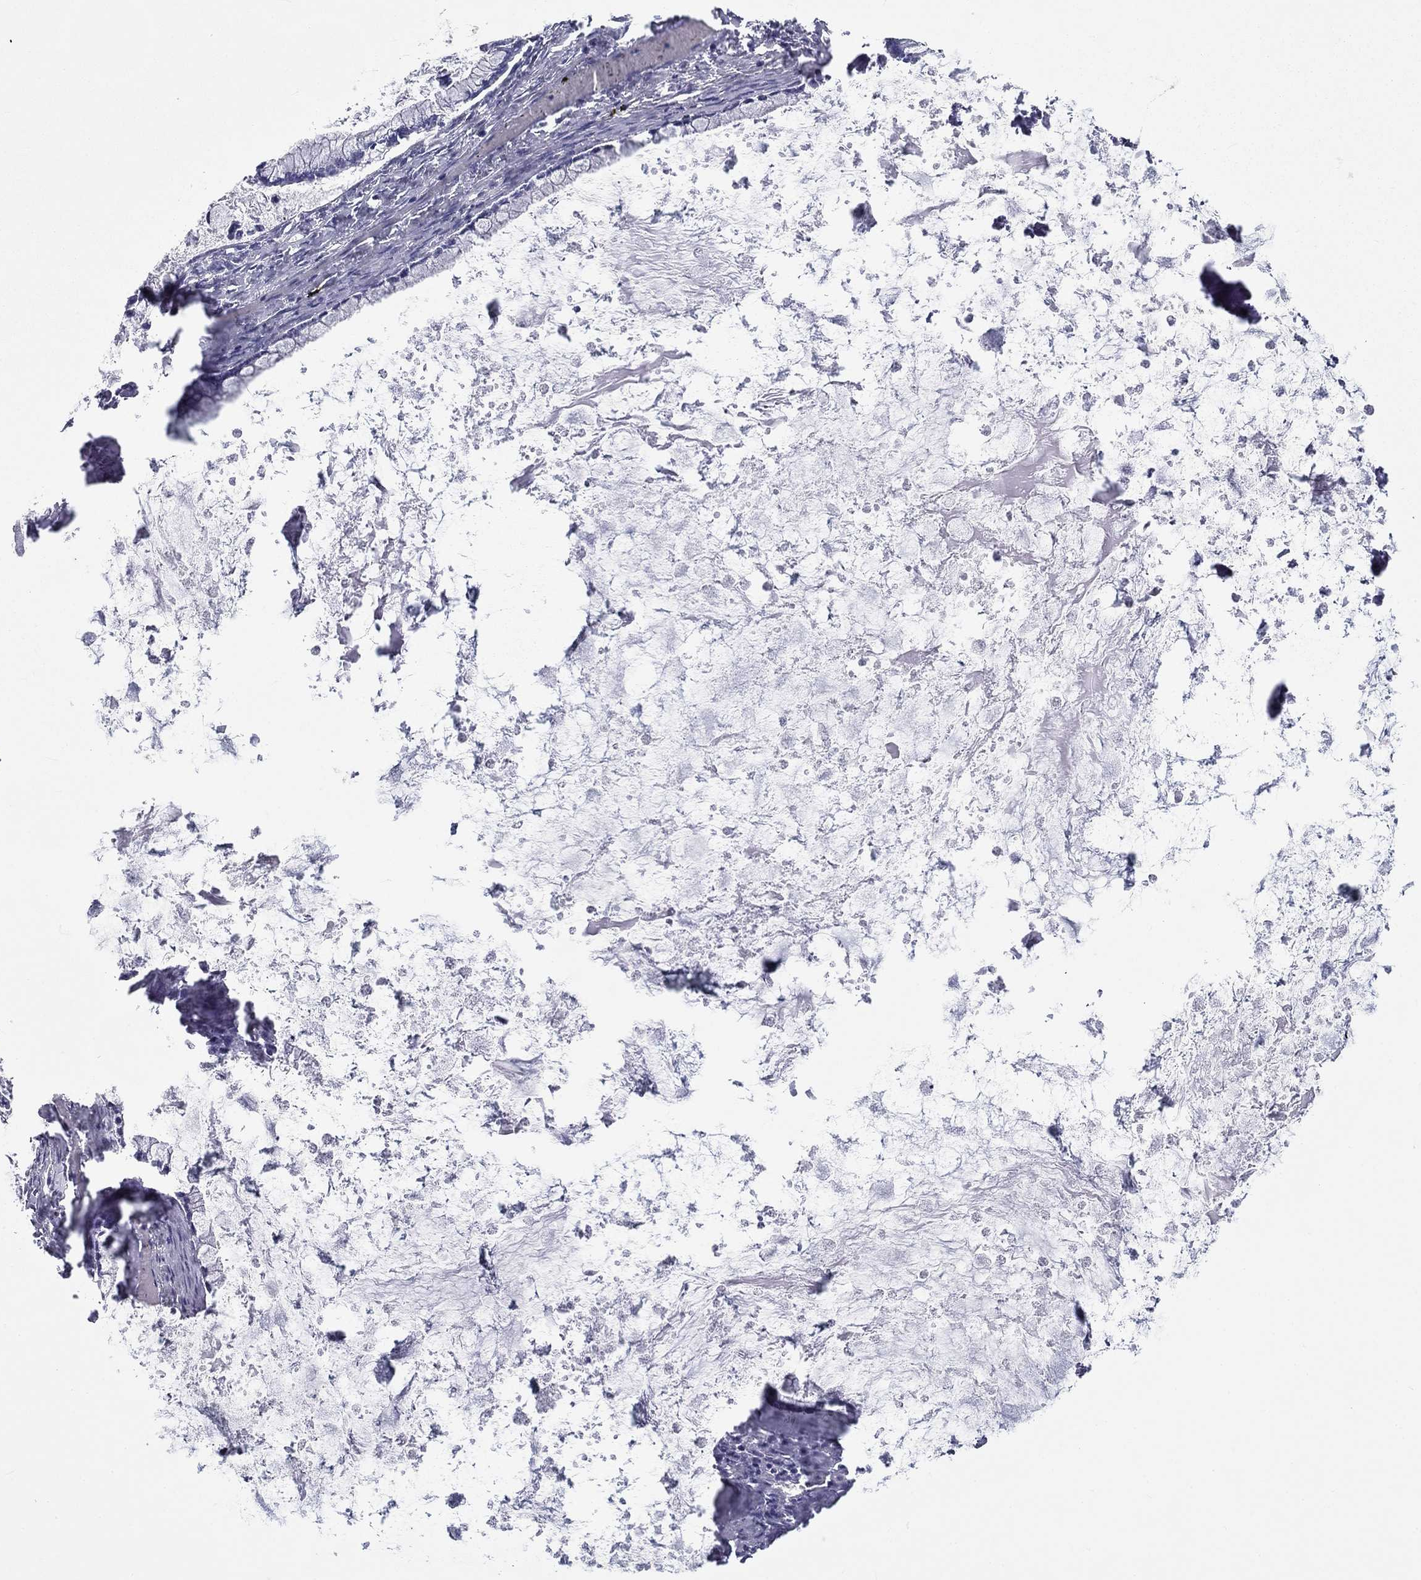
{"staining": {"intensity": "negative", "quantity": "none", "location": "none"}, "tissue": "ovarian cancer", "cell_type": "Tumor cells", "image_type": "cancer", "snomed": [{"axis": "morphology", "description": "Cystadenocarcinoma, mucinous, NOS"}, {"axis": "topography", "description": "Ovary"}], "caption": "This photomicrograph is of ovarian mucinous cystadenocarcinoma stained with immunohistochemistry (IHC) to label a protein in brown with the nuclei are counter-stained blue. There is no positivity in tumor cells. (Brightfield microscopy of DAB immunohistochemistry at high magnification).", "gene": "DNALI1", "patient": {"sex": "female", "age": 67}}